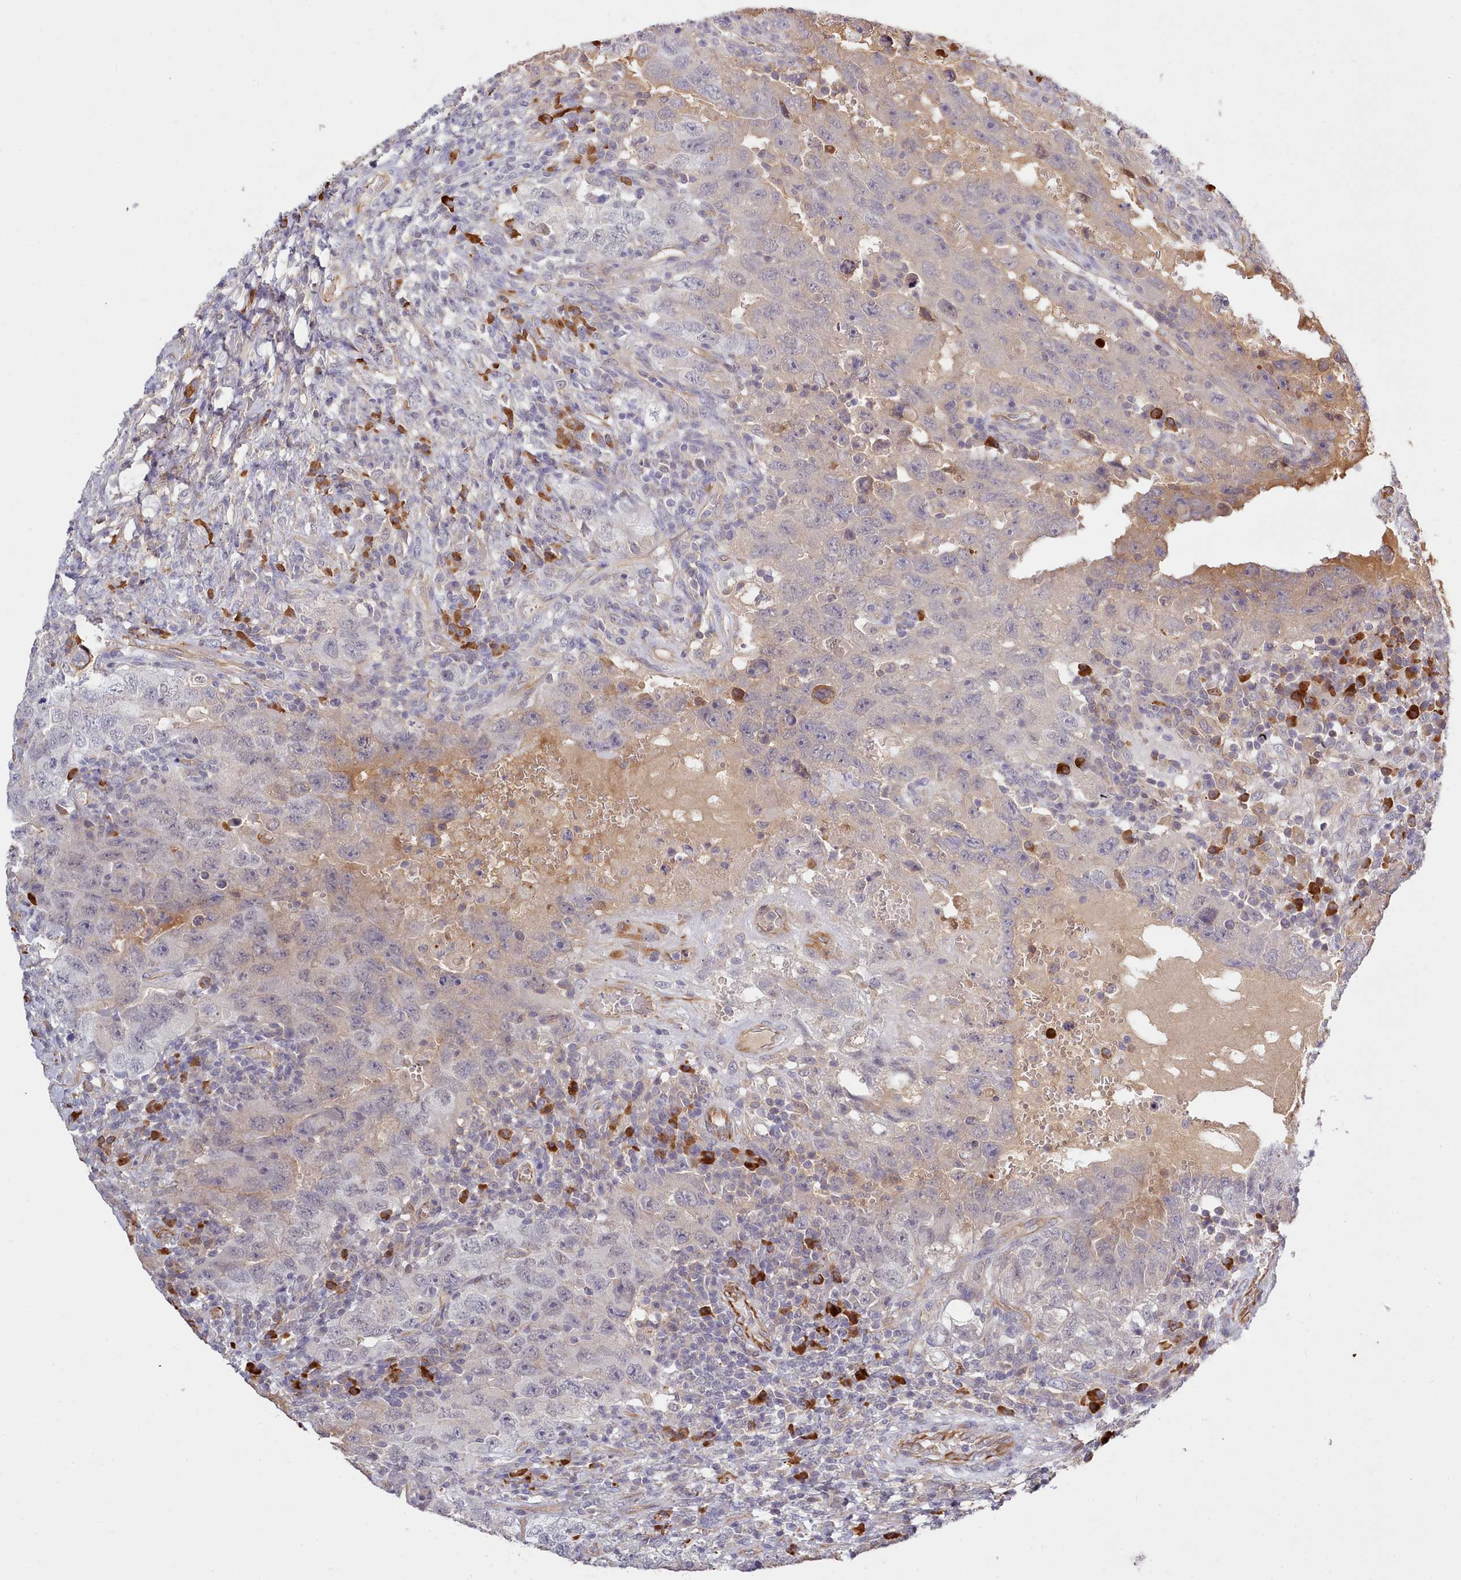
{"staining": {"intensity": "weak", "quantity": "<25%", "location": "cytoplasmic/membranous"}, "tissue": "testis cancer", "cell_type": "Tumor cells", "image_type": "cancer", "snomed": [{"axis": "morphology", "description": "Carcinoma, Embryonal, NOS"}, {"axis": "topography", "description": "Testis"}], "caption": "The immunohistochemistry (IHC) image has no significant positivity in tumor cells of testis cancer tissue.", "gene": "ZC3H13", "patient": {"sex": "male", "age": 26}}